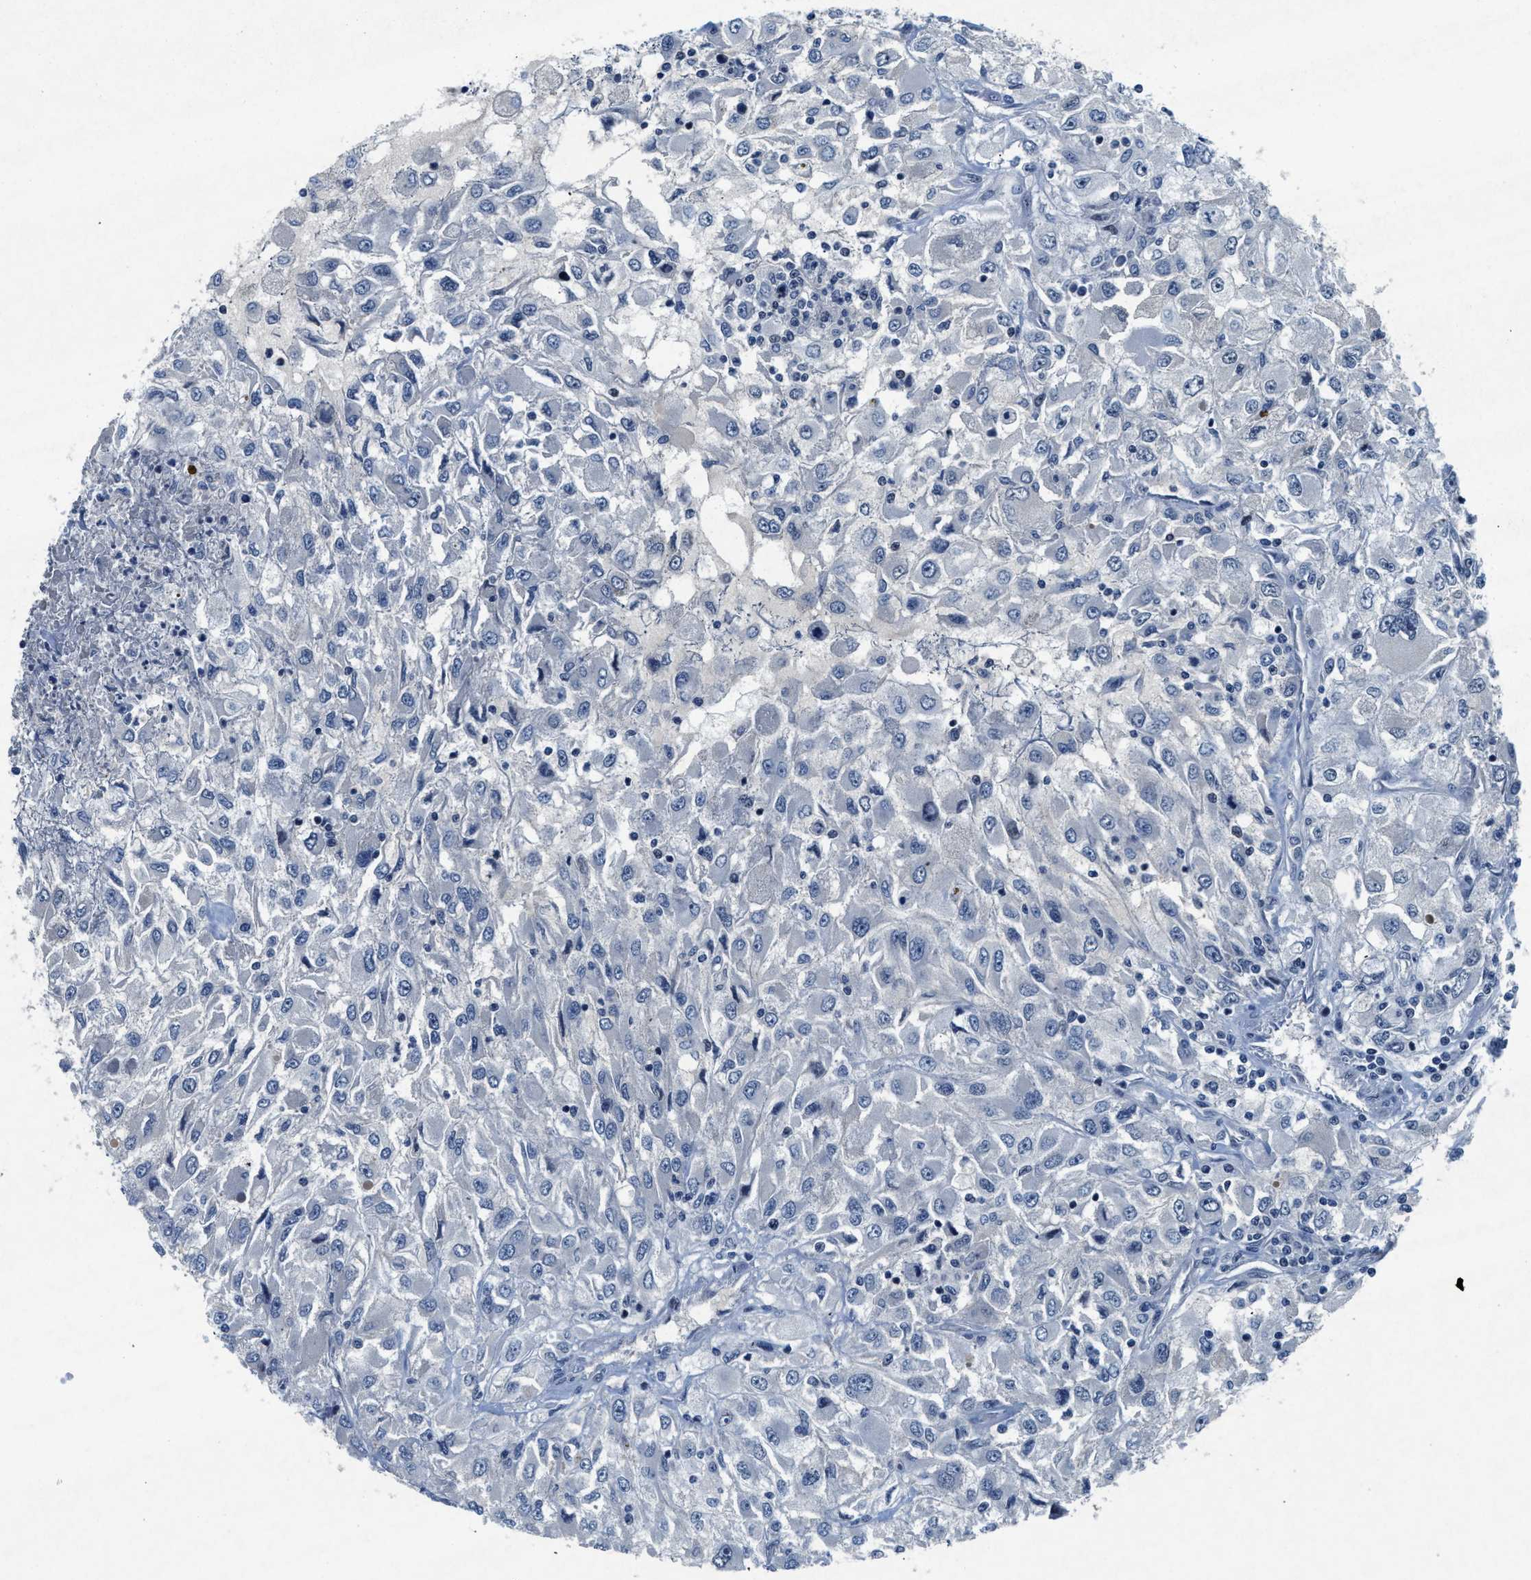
{"staining": {"intensity": "negative", "quantity": "none", "location": "none"}, "tissue": "renal cancer", "cell_type": "Tumor cells", "image_type": "cancer", "snomed": [{"axis": "morphology", "description": "Adenocarcinoma, NOS"}, {"axis": "topography", "description": "Kidney"}], "caption": "Immunohistochemistry histopathology image of renal cancer stained for a protein (brown), which displays no staining in tumor cells.", "gene": "PHLDA1", "patient": {"sex": "female", "age": 52}}